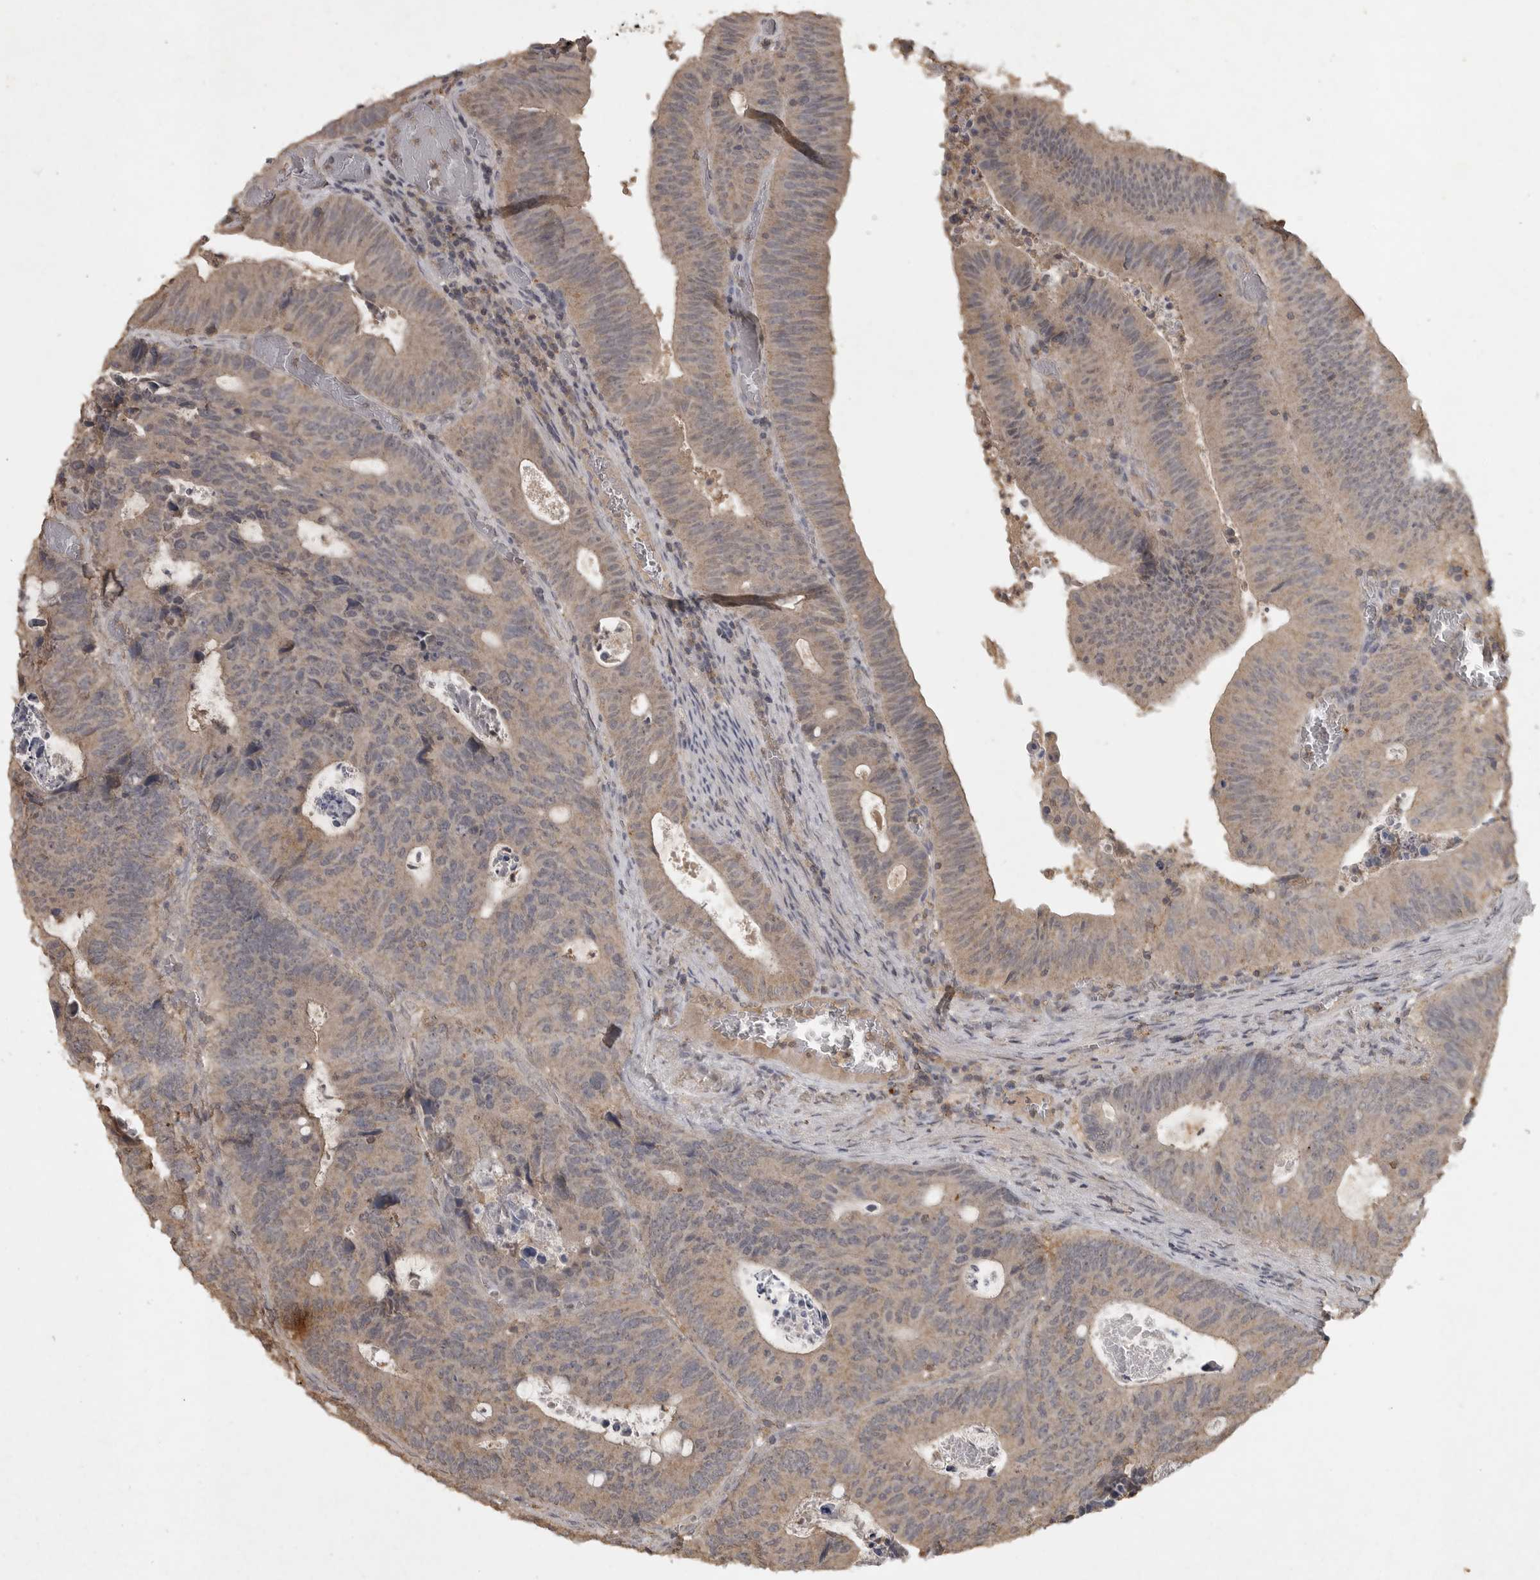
{"staining": {"intensity": "weak", "quantity": ">75%", "location": "cytoplasmic/membranous"}, "tissue": "colorectal cancer", "cell_type": "Tumor cells", "image_type": "cancer", "snomed": [{"axis": "morphology", "description": "Adenocarcinoma, NOS"}, {"axis": "topography", "description": "Colon"}], "caption": "Tumor cells display low levels of weak cytoplasmic/membranous positivity in approximately >75% of cells in human colorectal adenocarcinoma.", "gene": "ADAMTS4", "patient": {"sex": "male", "age": 87}}